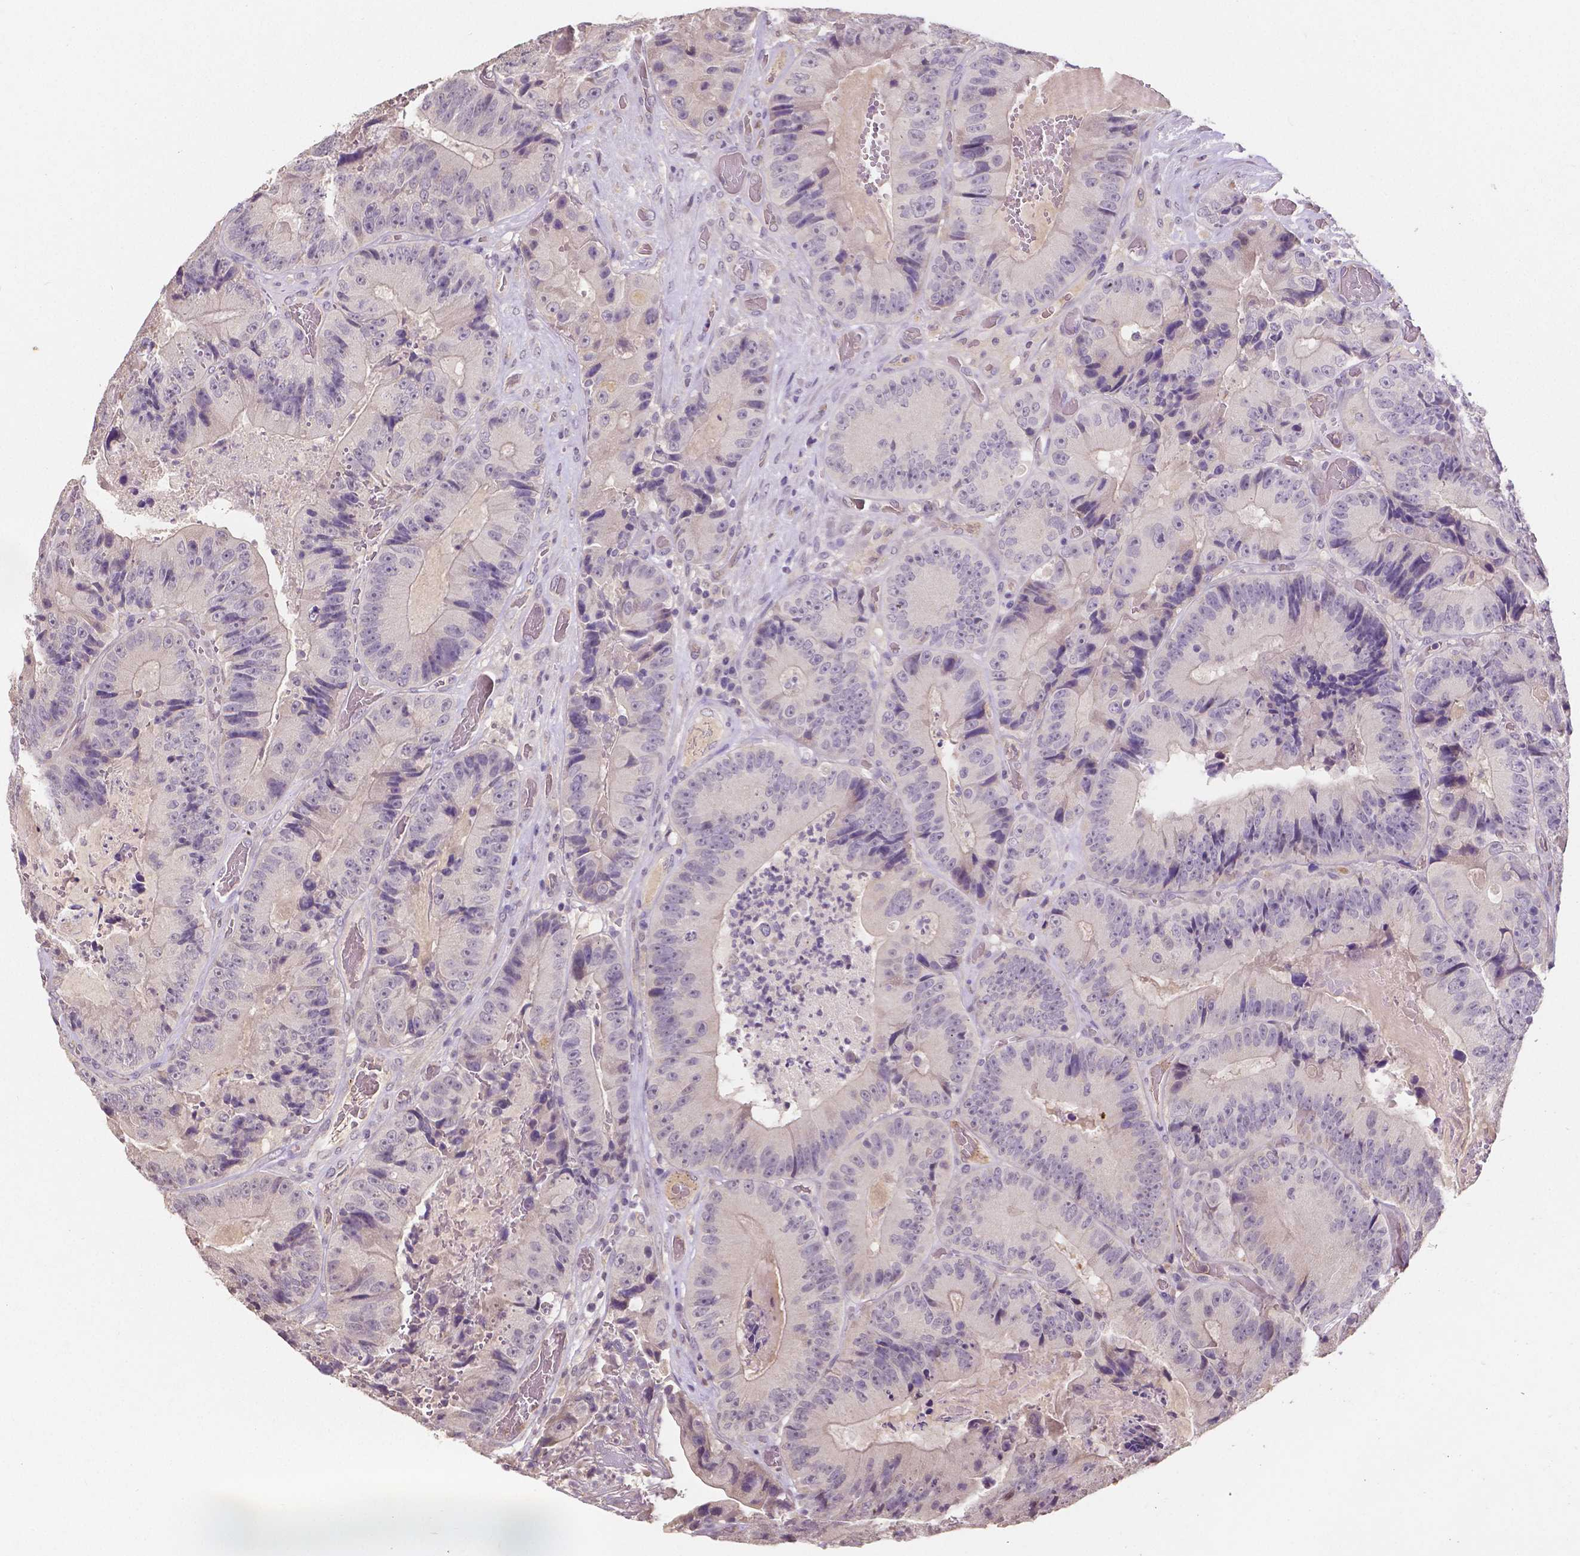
{"staining": {"intensity": "negative", "quantity": "none", "location": "none"}, "tissue": "colorectal cancer", "cell_type": "Tumor cells", "image_type": "cancer", "snomed": [{"axis": "morphology", "description": "Adenocarcinoma, NOS"}, {"axis": "topography", "description": "Colon"}], "caption": "An image of human adenocarcinoma (colorectal) is negative for staining in tumor cells.", "gene": "ELAVL2", "patient": {"sex": "female", "age": 86}}